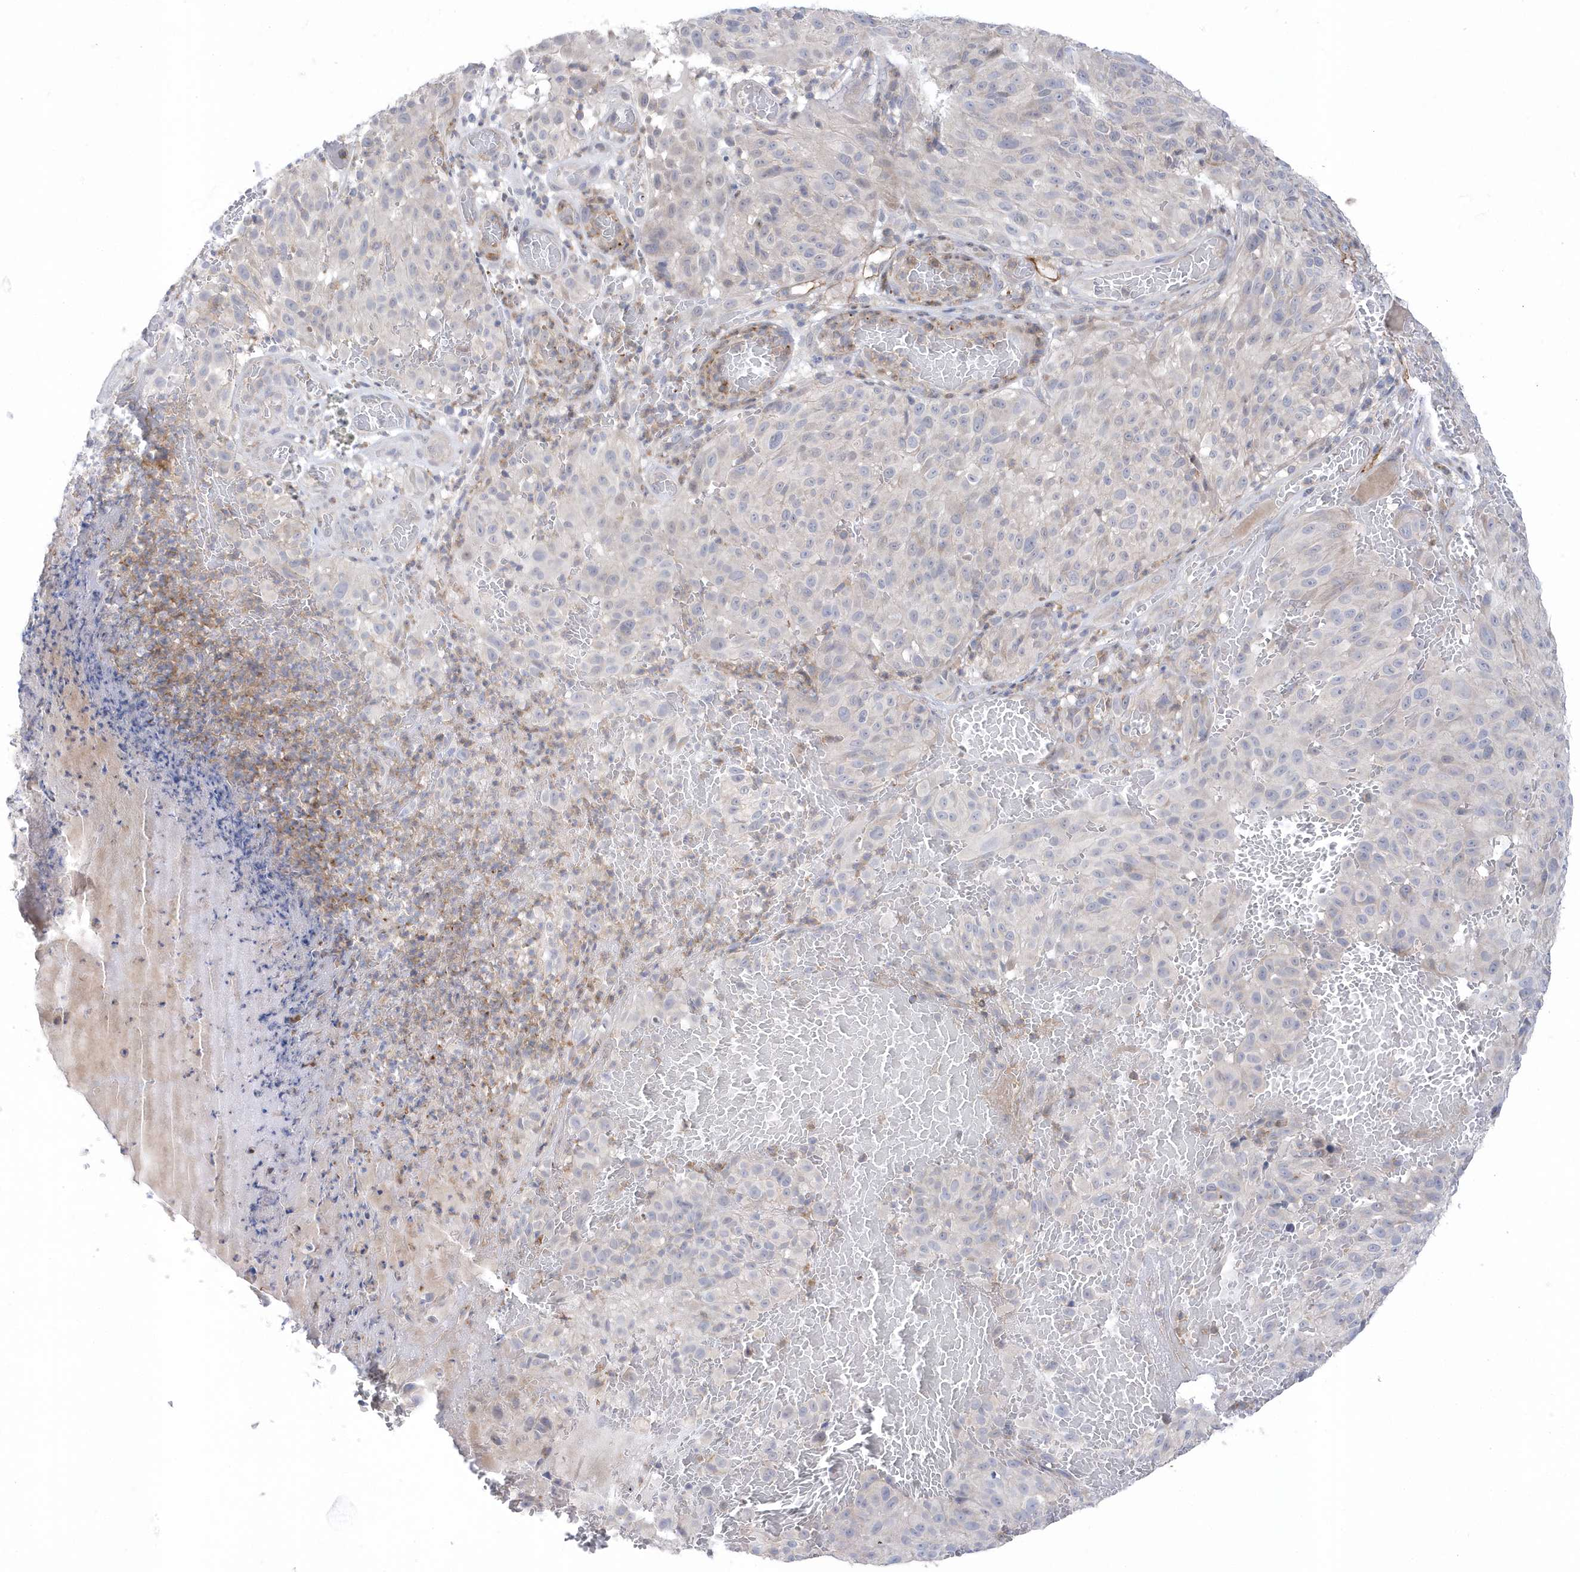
{"staining": {"intensity": "weak", "quantity": "<25%", "location": "cytoplasmic/membranous"}, "tissue": "melanoma", "cell_type": "Tumor cells", "image_type": "cancer", "snomed": [{"axis": "morphology", "description": "Malignant melanoma, NOS"}, {"axis": "topography", "description": "Skin"}], "caption": "There is no significant expression in tumor cells of malignant melanoma.", "gene": "ANAPC1", "patient": {"sex": "male", "age": 83}}